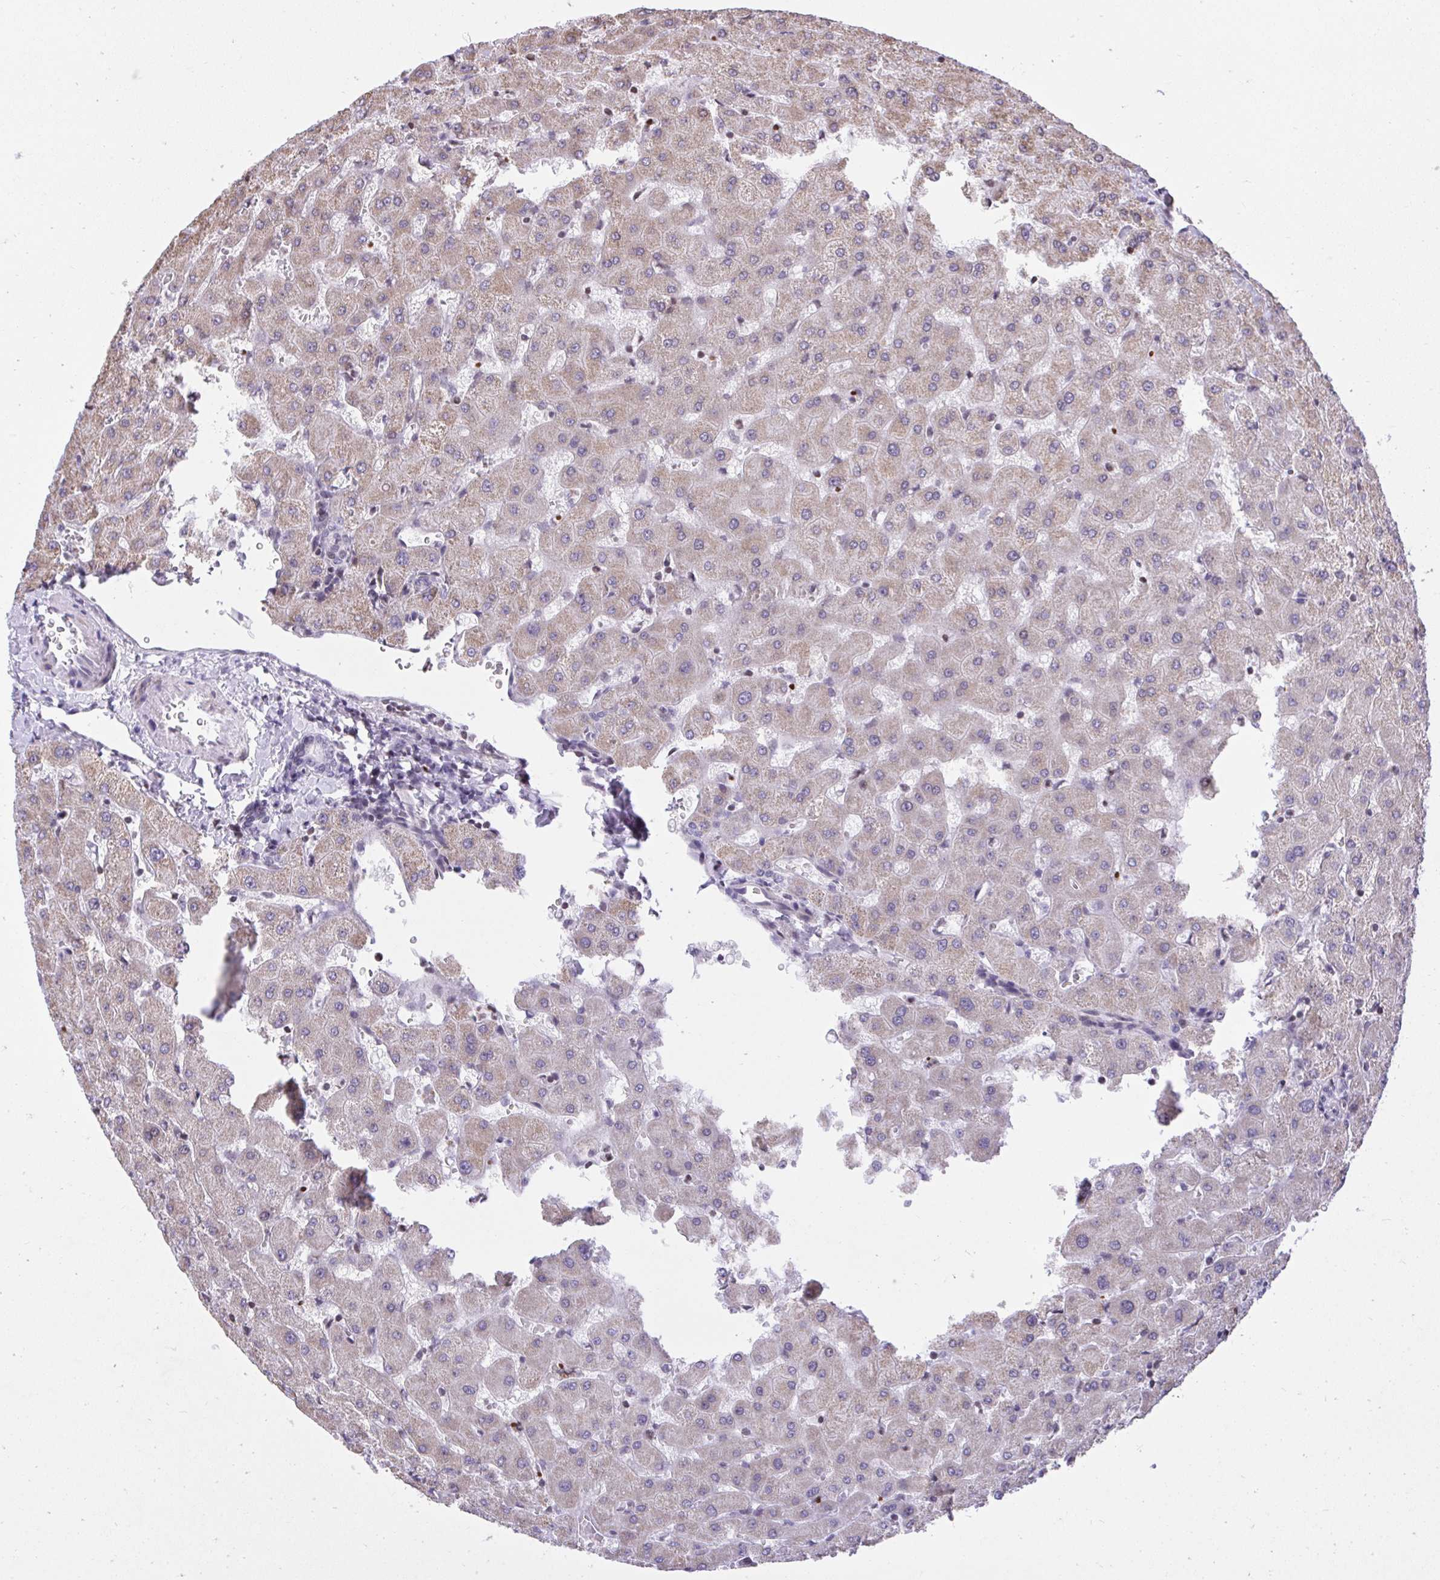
{"staining": {"intensity": "negative", "quantity": "none", "location": "none"}, "tissue": "liver", "cell_type": "Cholangiocytes", "image_type": "normal", "snomed": [{"axis": "morphology", "description": "Normal tissue, NOS"}, {"axis": "topography", "description": "Liver"}], "caption": "Cholangiocytes are negative for brown protein staining in benign liver. Brightfield microscopy of immunohistochemistry stained with DAB (3,3'-diaminobenzidine) (brown) and hematoxylin (blue), captured at high magnification.", "gene": "KCNN4", "patient": {"sex": "female", "age": 63}}